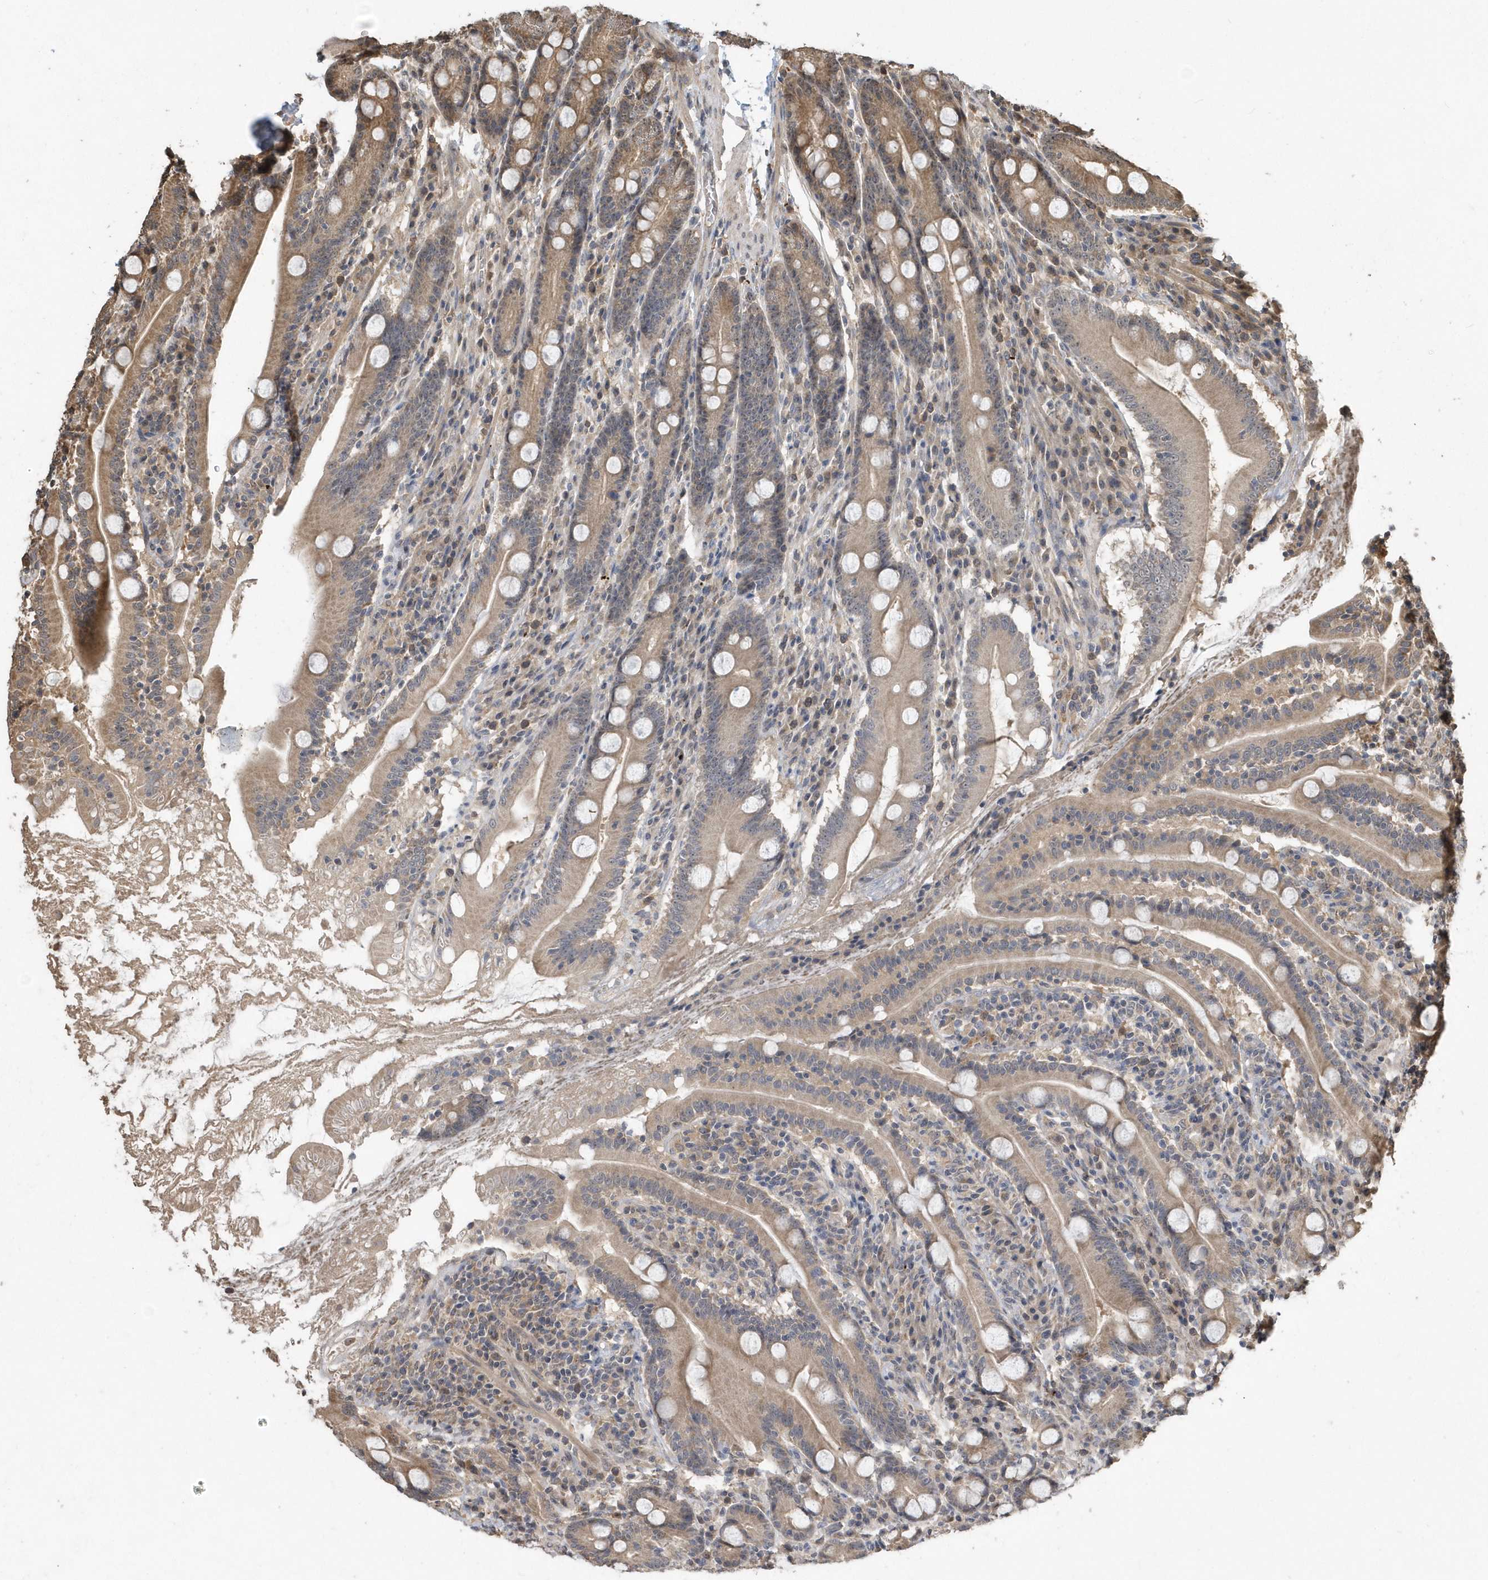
{"staining": {"intensity": "moderate", "quantity": "25%-75%", "location": "cytoplasmic/membranous"}, "tissue": "duodenum", "cell_type": "Glandular cells", "image_type": "normal", "snomed": [{"axis": "morphology", "description": "Normal tissue, NOS"}, {"axis": "topography", "description": "Duodenum"}], "caption": "IHC histopathology image of unremarkable human duodenum stained for a protein (brown), which demonstrates medium levels of moderate cytoplasmic/membranous expression in about 25%-75% of glandular cells.", "gene": "WASHC5", "patient": {"sex": "male", "age": 35}}